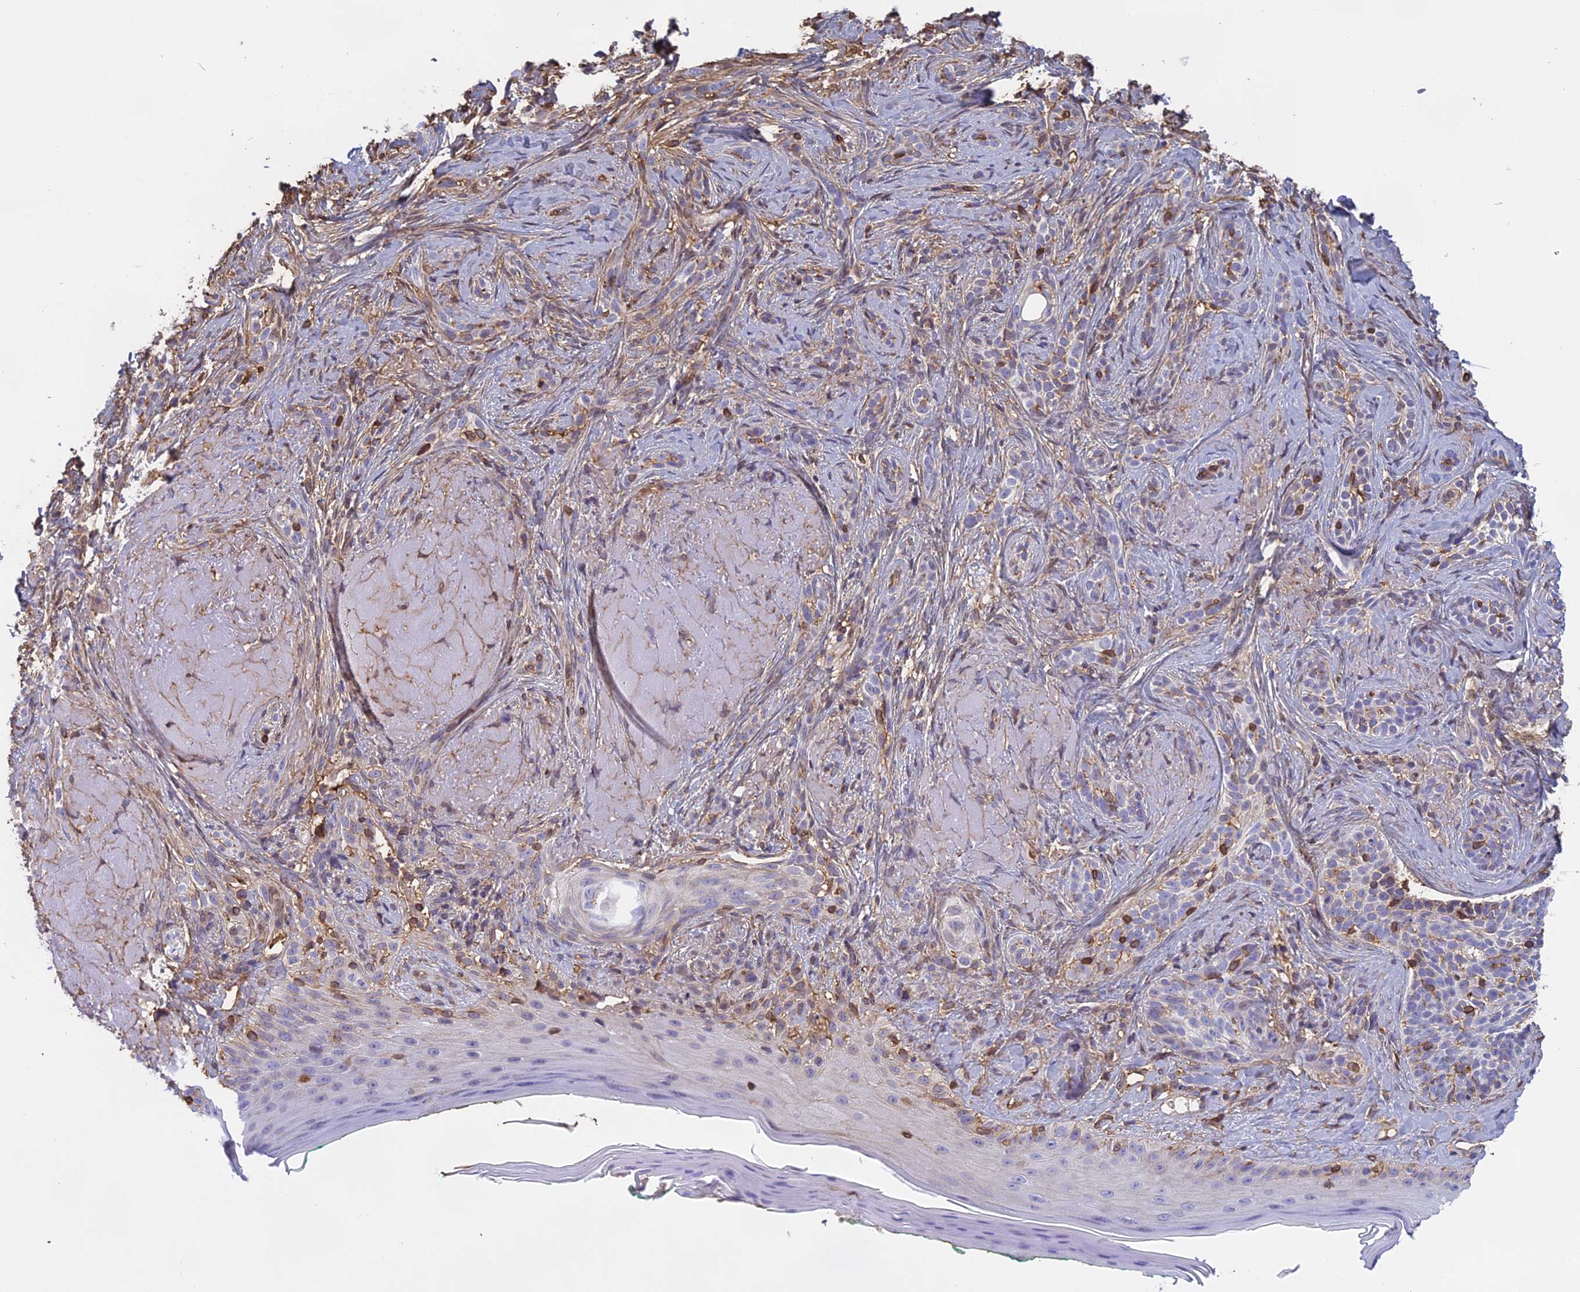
{"staining": {"intensity": "weak", "quantity": "<25%", "location": "cytoplasmic/membranous"}, "tissue": "skin cancer", "cell_type": "Tumor cells", "image_type": "cancer", "snomed": [{"axis": "morphology", "description": "Basal cell carcinoma"}, {"axis": "topography", "description": "Skin"}], "caption": "Photomicrograph shows no protein staining in tumor cells of skin cancer (basal cell carcinoma) tissue.", "gene": "TMEM255B", "patient": {"sex": "male", "age": 71}}